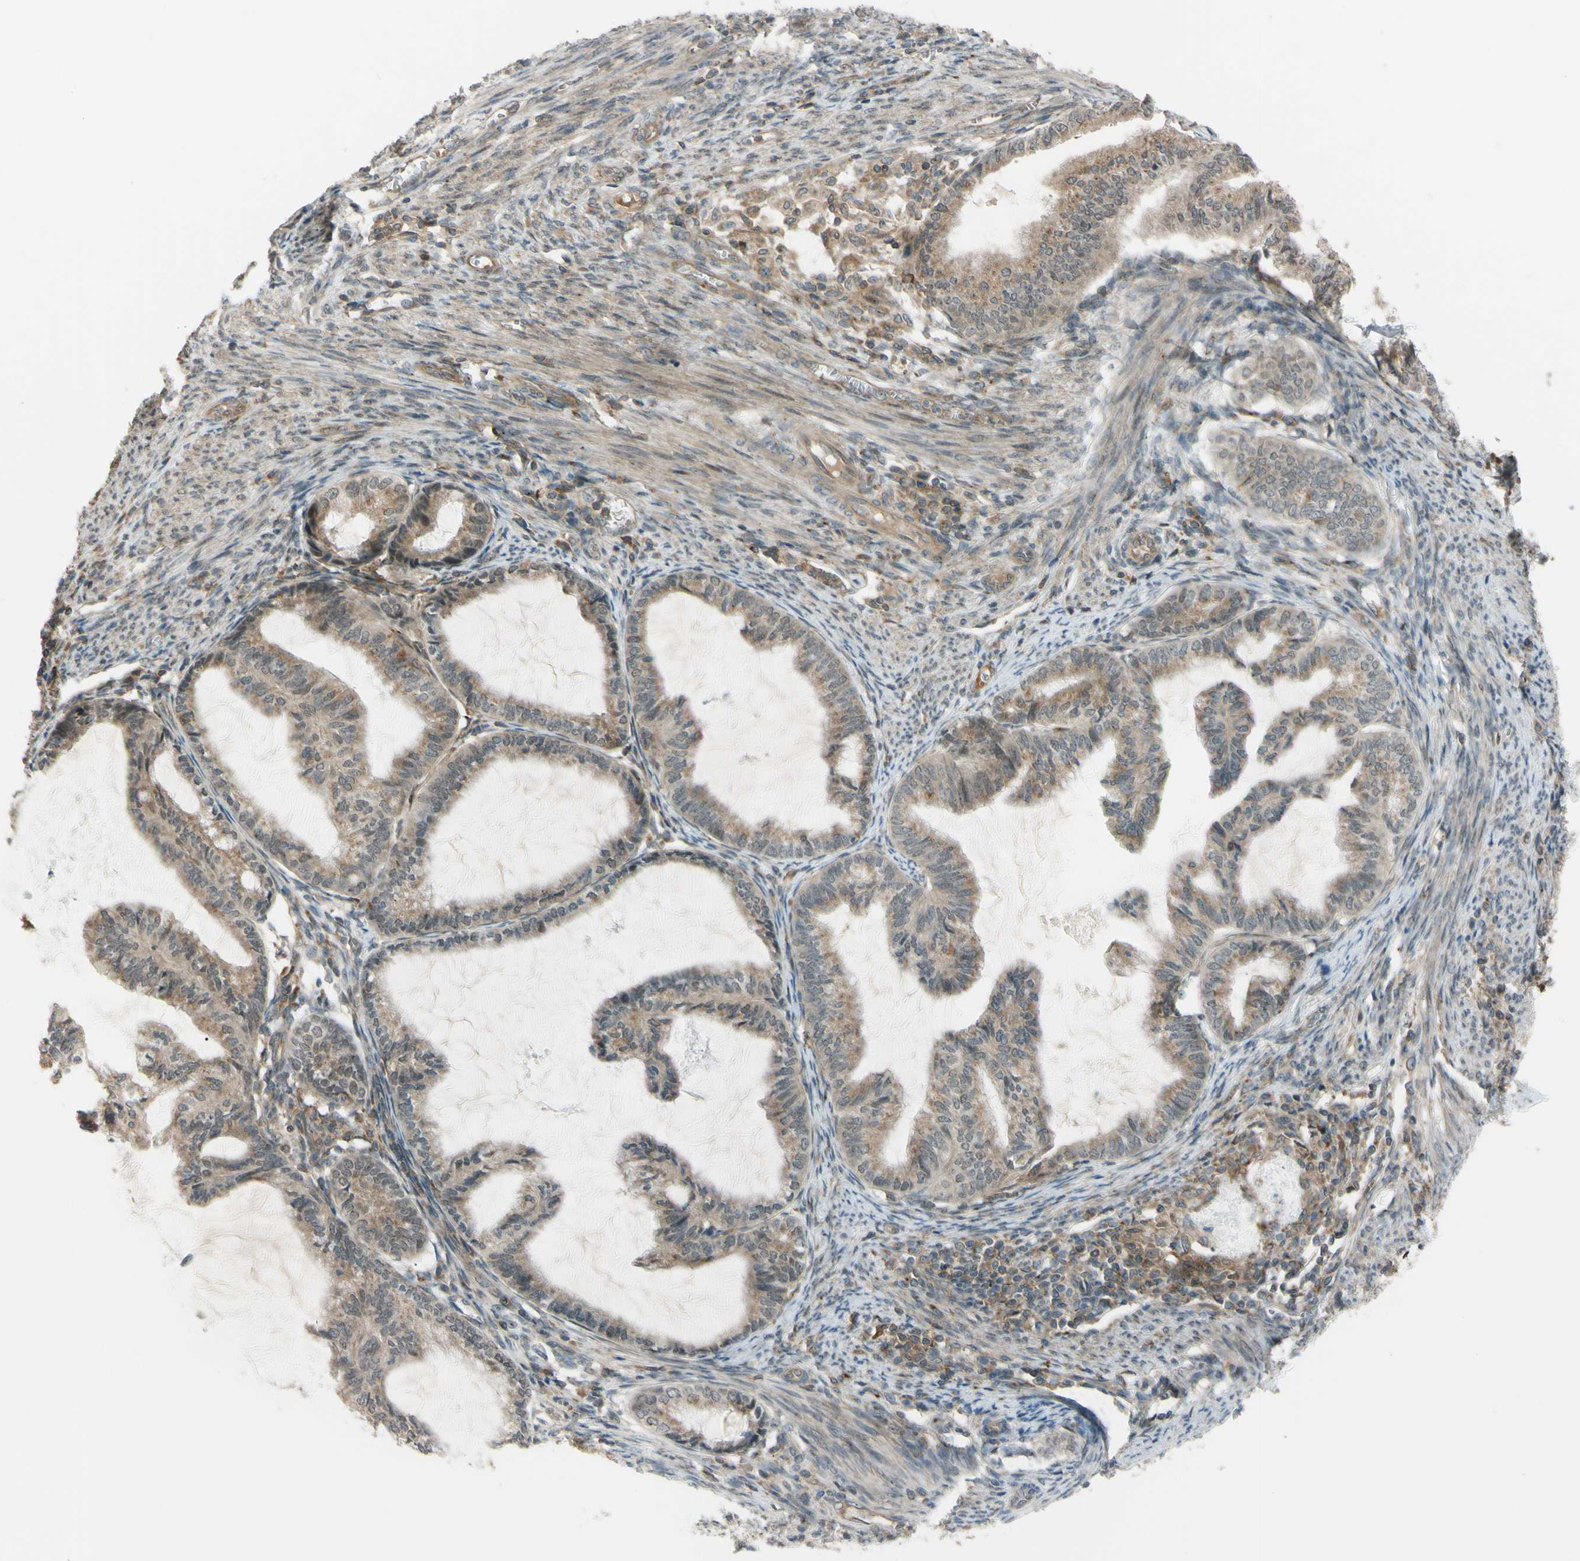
{"staining": {"intensity": "weak", "quantity": "25%-75%", "location": "cytoplasmic/membranous,nuclear"}, "tissue": "cervical cancer", "cell_type": "Tumor cells", "image_type": "cancer", "snomed": [{"axis": "morphology", "description": "Normal tissue, NOS"}, {"axis": "morphology", "description": "Adenocarcinoma, NOS"}, {"axis": "topography", "description": "Cervix"}, {"axis": "topography", "description": "Endometrium"}], "caption": "DAB immunohistochemical staining of cervical adenocarcinoma displays weak cytoplasmic/membranous and nuclear protein staining in about 25%-75% of tumor cells.", "gene": "FLII", "patient": {"sex": "female", "age": 86}}